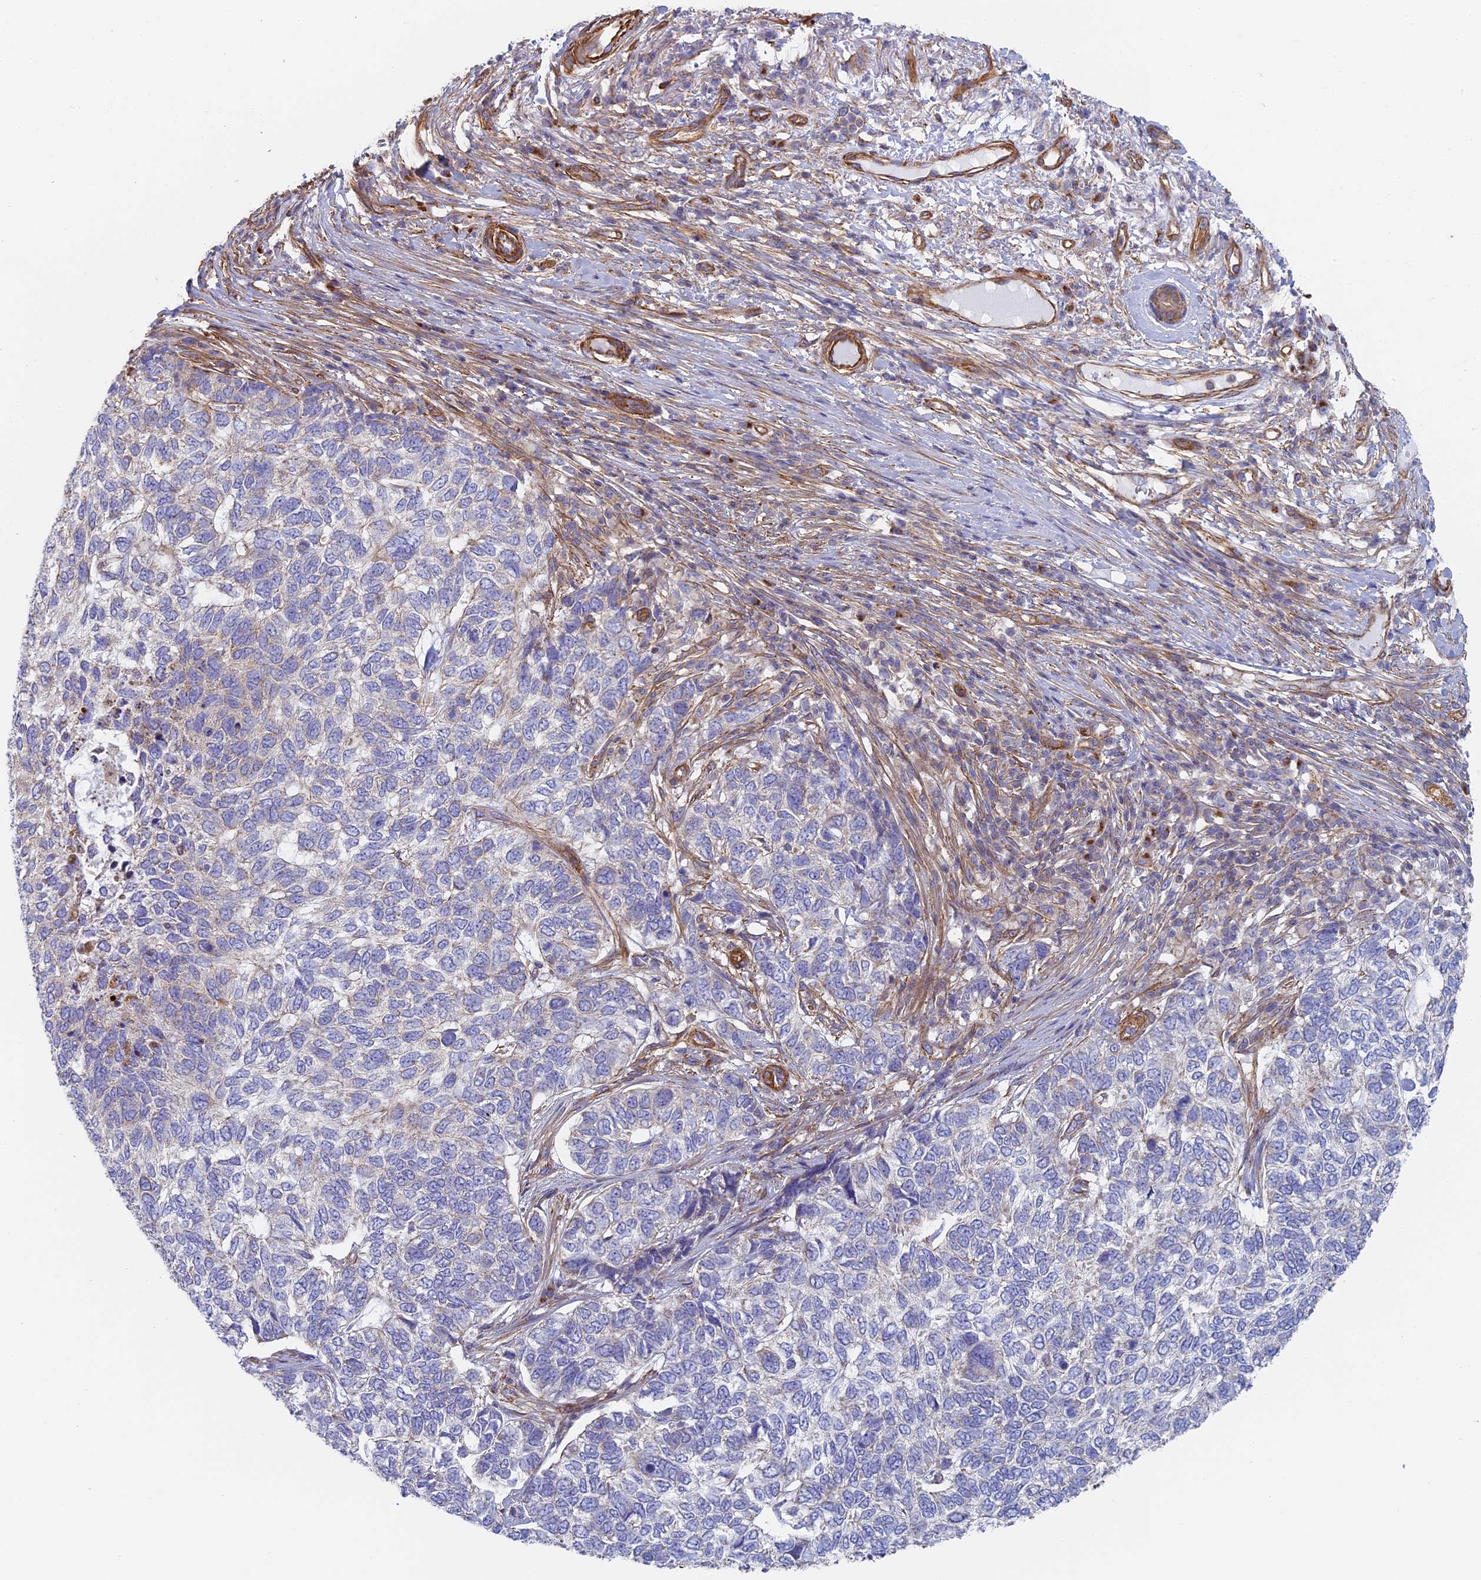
{"staining": {"intensity": "negative", "quantity": "none", "location": "none"}, "tissue": "skin cancer", "cell_type": "Tumor cells", "image_type": "cancer", "snomed": [{"axis": "morphology", "description": "Basal cell carcinoma"}, {"axis": "topography", "description": "Skin"}], "caption": "IHC histopathology image of basal cell carcinoma (skin) stained for a protein (brown), which demonstrates no expression in tumor cells.", "gene": "DDA1", "patient": {"sex": "female", "age": 65}}